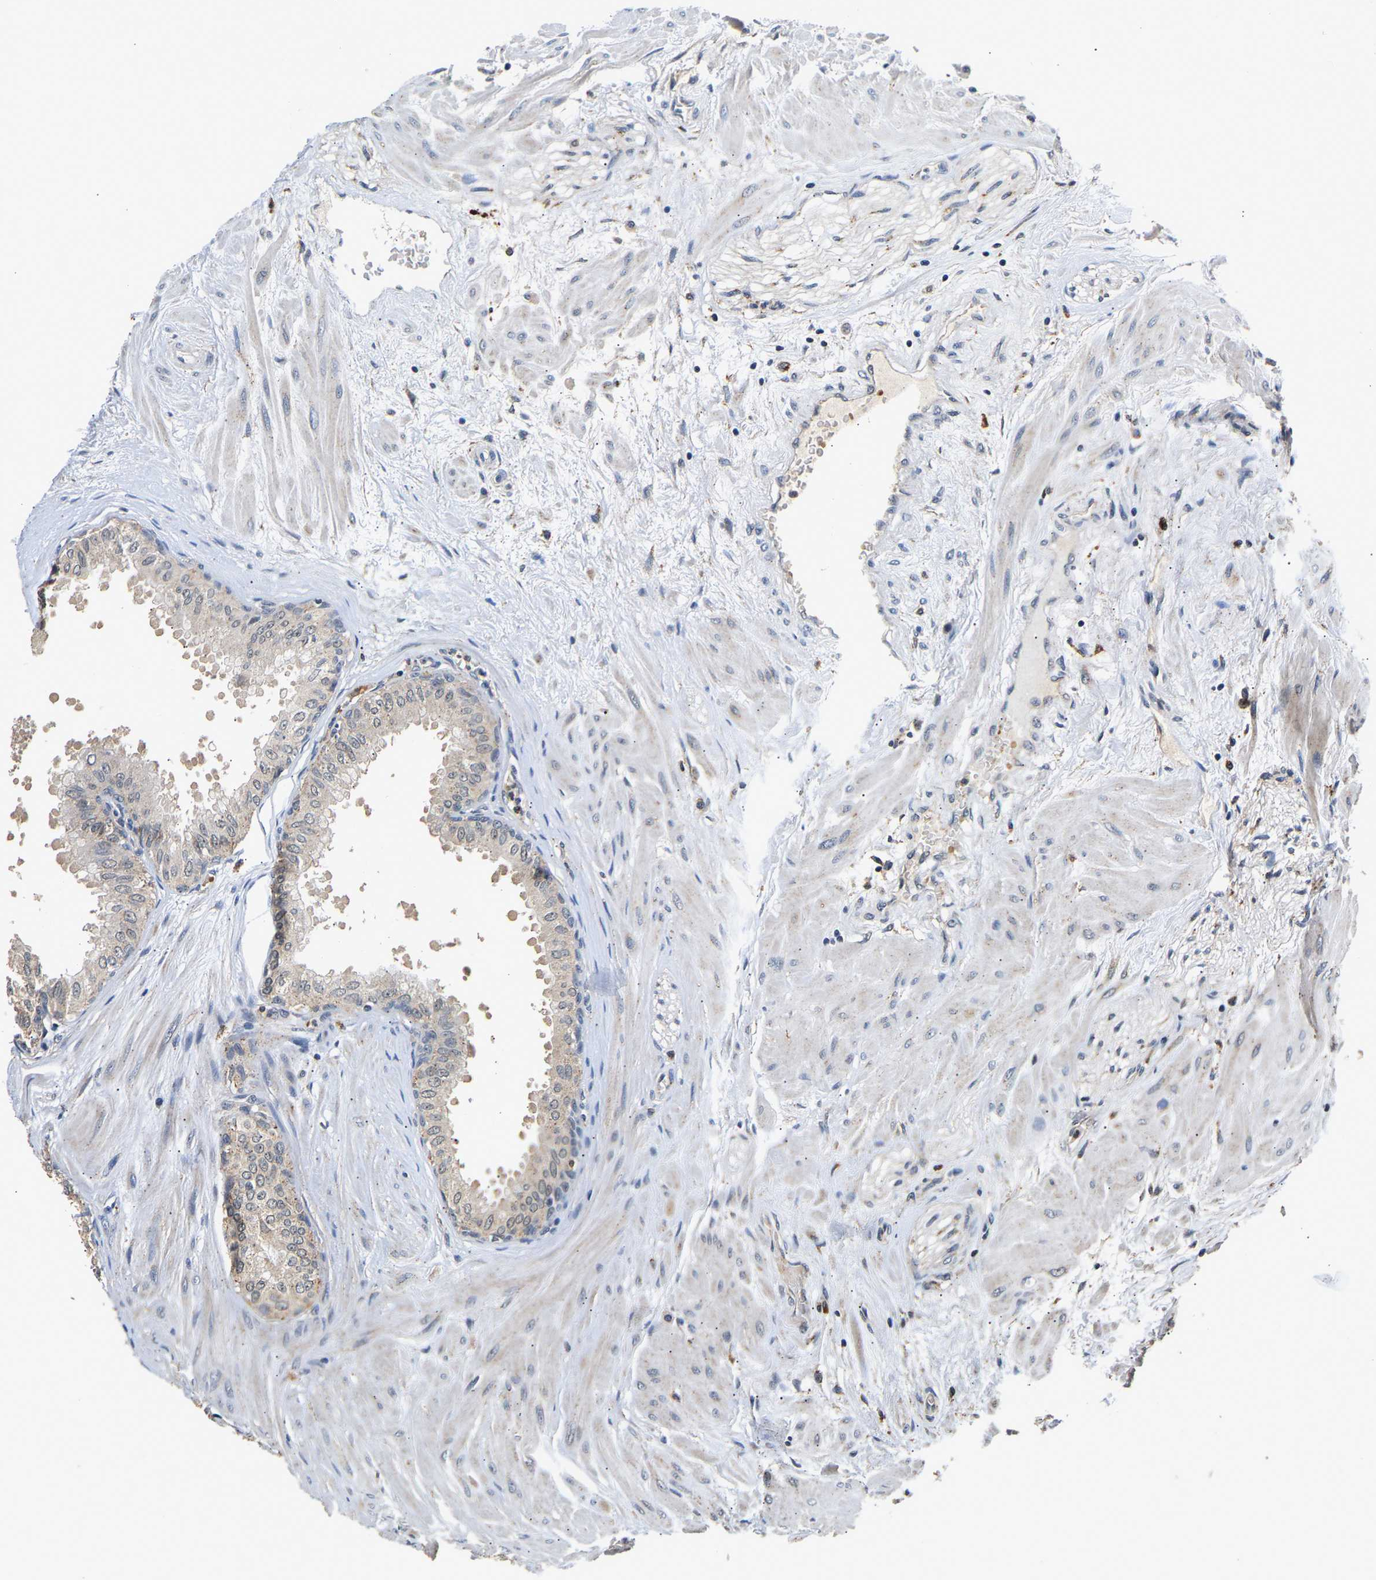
{"staining": {"intensity": "moderate", "quantity": "<25%", "location": "cytoplasmic/membranous"}, "tissue": "seminal vesicle", "cell_type": "Glandular cells", "image_type": "normal", "snomed": [{"axis": "morphology", "description": "Normal tissue, NOS"}, {"axis": "topography", "description": "Prostate"}, {"axis": "topography", "description": "Seminal veicle"}], "caption": "The image demonstrates staining of normal seminal vesicle, revealing moderate cytoplasmic/membranous protein staining (brown color) within glandular cells. (Brightfield microscopy of DAB IHC at high magnification).", "gene": "SMU1", "patient": {"sex": "male", "age": 60}}